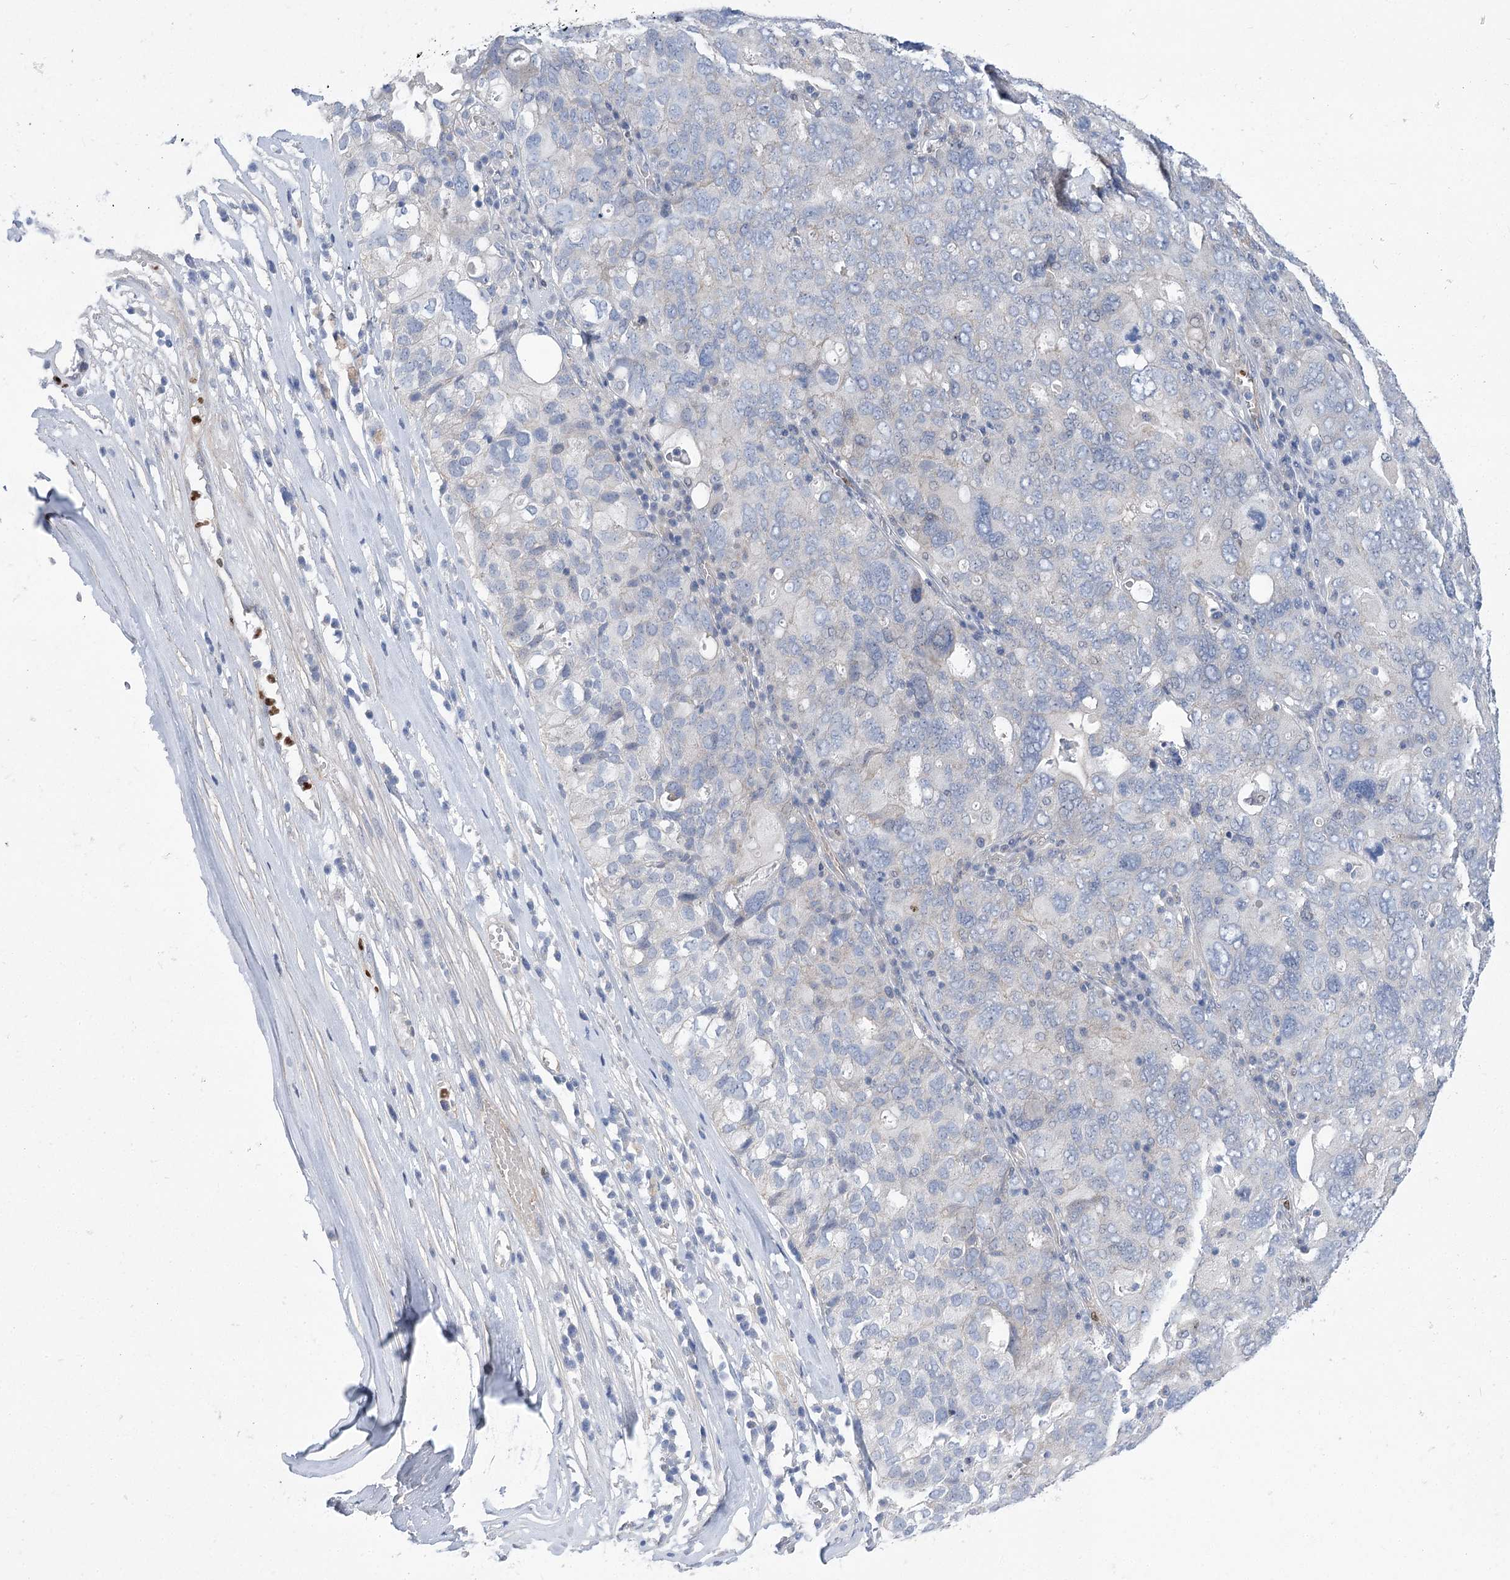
{"staining": {"intensity": "negative", "quantity": "none", "location": "none"}, "tissue": "ovarian cancer", "cell_type": "Tumor cells", "image_type": "cancer", "snomed": [{"axis": "morphology", "description": "Carcinoma, endometroid"}, {"axis": "topography", "description": "Ovary"}], "caption": "Tumor cells show no significant expression in endometroid carcinoma (ovarian).", "gene": "THAP6", "patient": {"sex": "female", "age": 62}}